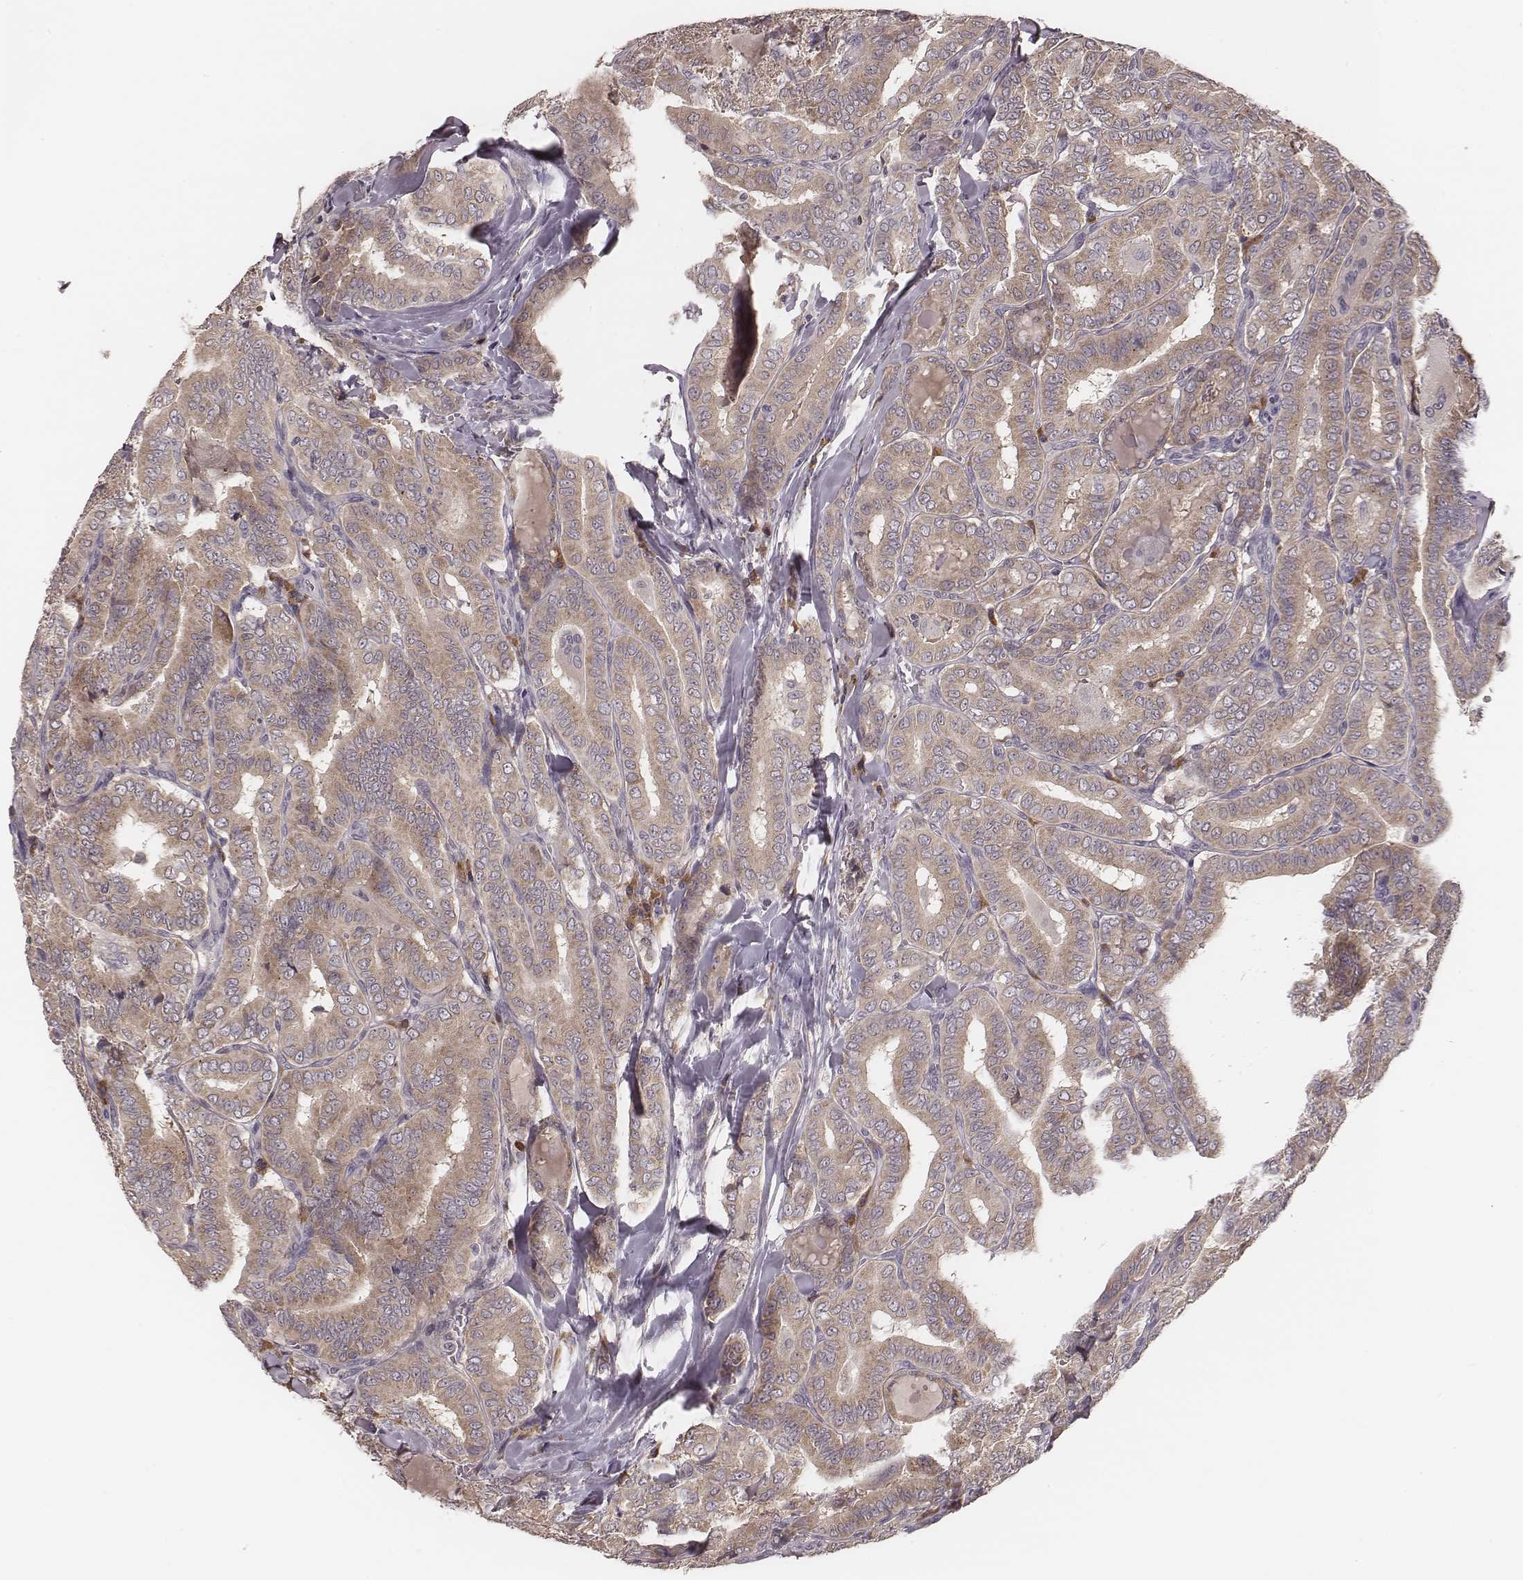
{"staining": {"intensity": "moderate", "quantity": ">75%", "location": "cytoplasmic/membranous"}, "tissue": "thyroid cancer", "cell_type": "Tumor cells", "image_type": "cancer", "snomed": [{"axis": "morphology", "description": "Papillary adenocarcinoma, NOS"}, {"axis": "morphology", "description": "Papillary adenoma metastatic"}, {"axis": "topography", "description": "Thyroid gland"}], "caption": "A photomicrograph of human thyroid papillary adenocarcinoma stained for a protein exhibits moderate cytoplasmic/membranous brown staining in tumor cells. (IHC, brightfield microscopy, high magnification).", "gene": "P2RX5", "patient": {"sex": "female", "age": 50}}